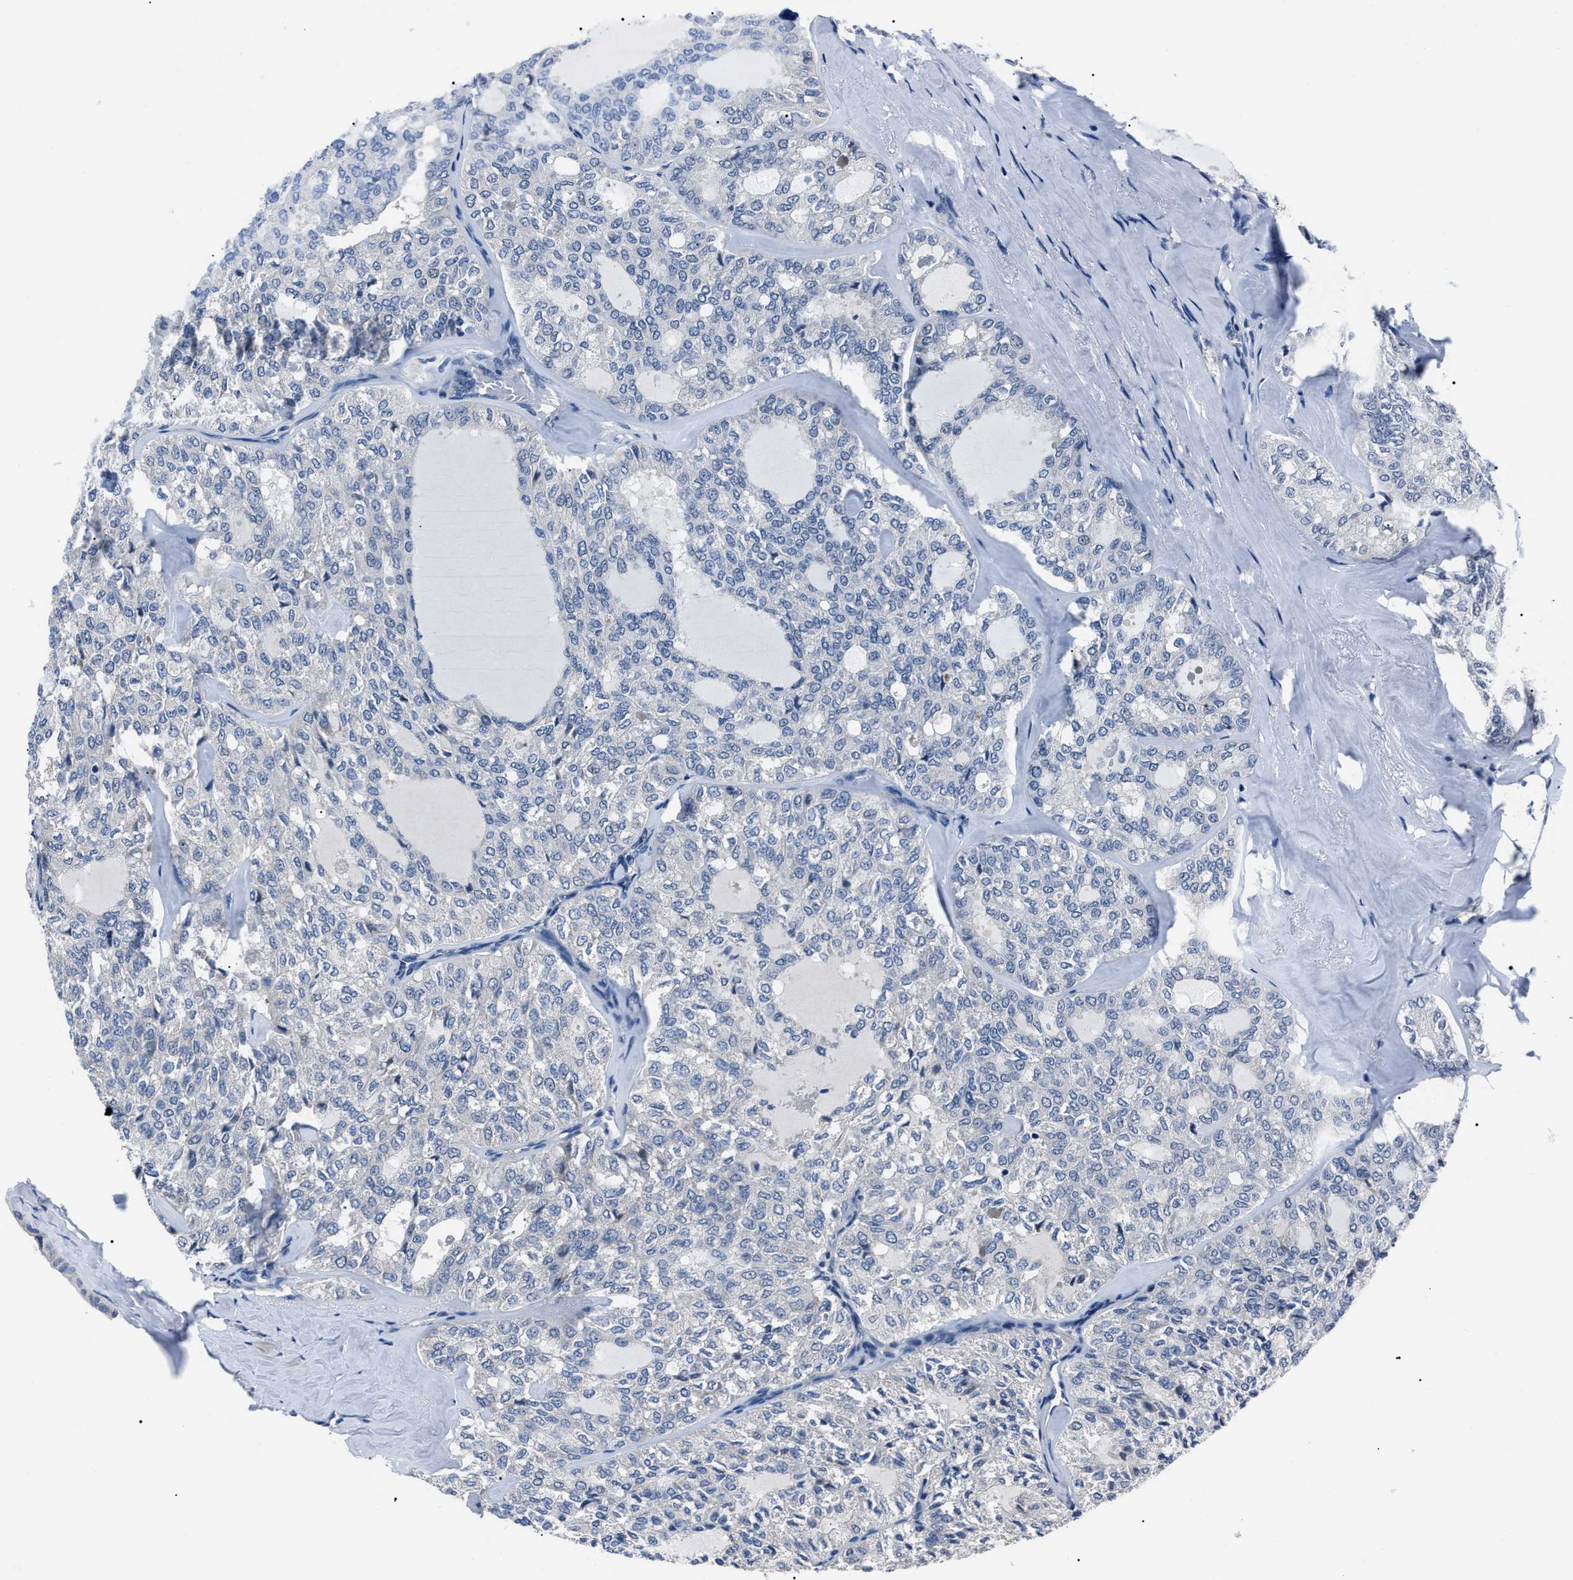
{"staining": {"intensity": "negative", "quantity": "none", "location": "none"}, "tissue": "thyroid cancer", "cell_type": "Tumor cells", "image_type": "cancer", "snomed": [{"axis": "morphology", "description": "Follicular adenoma carcinoma, NOS"}, {"axis": "topography", "description": "Thyroid gland"}], "caption": "Tumor cells show no significant protein positivity in thyroid cancer.", "gene": "LRWD1", "patient": {"sex": "male", "age": 75}}